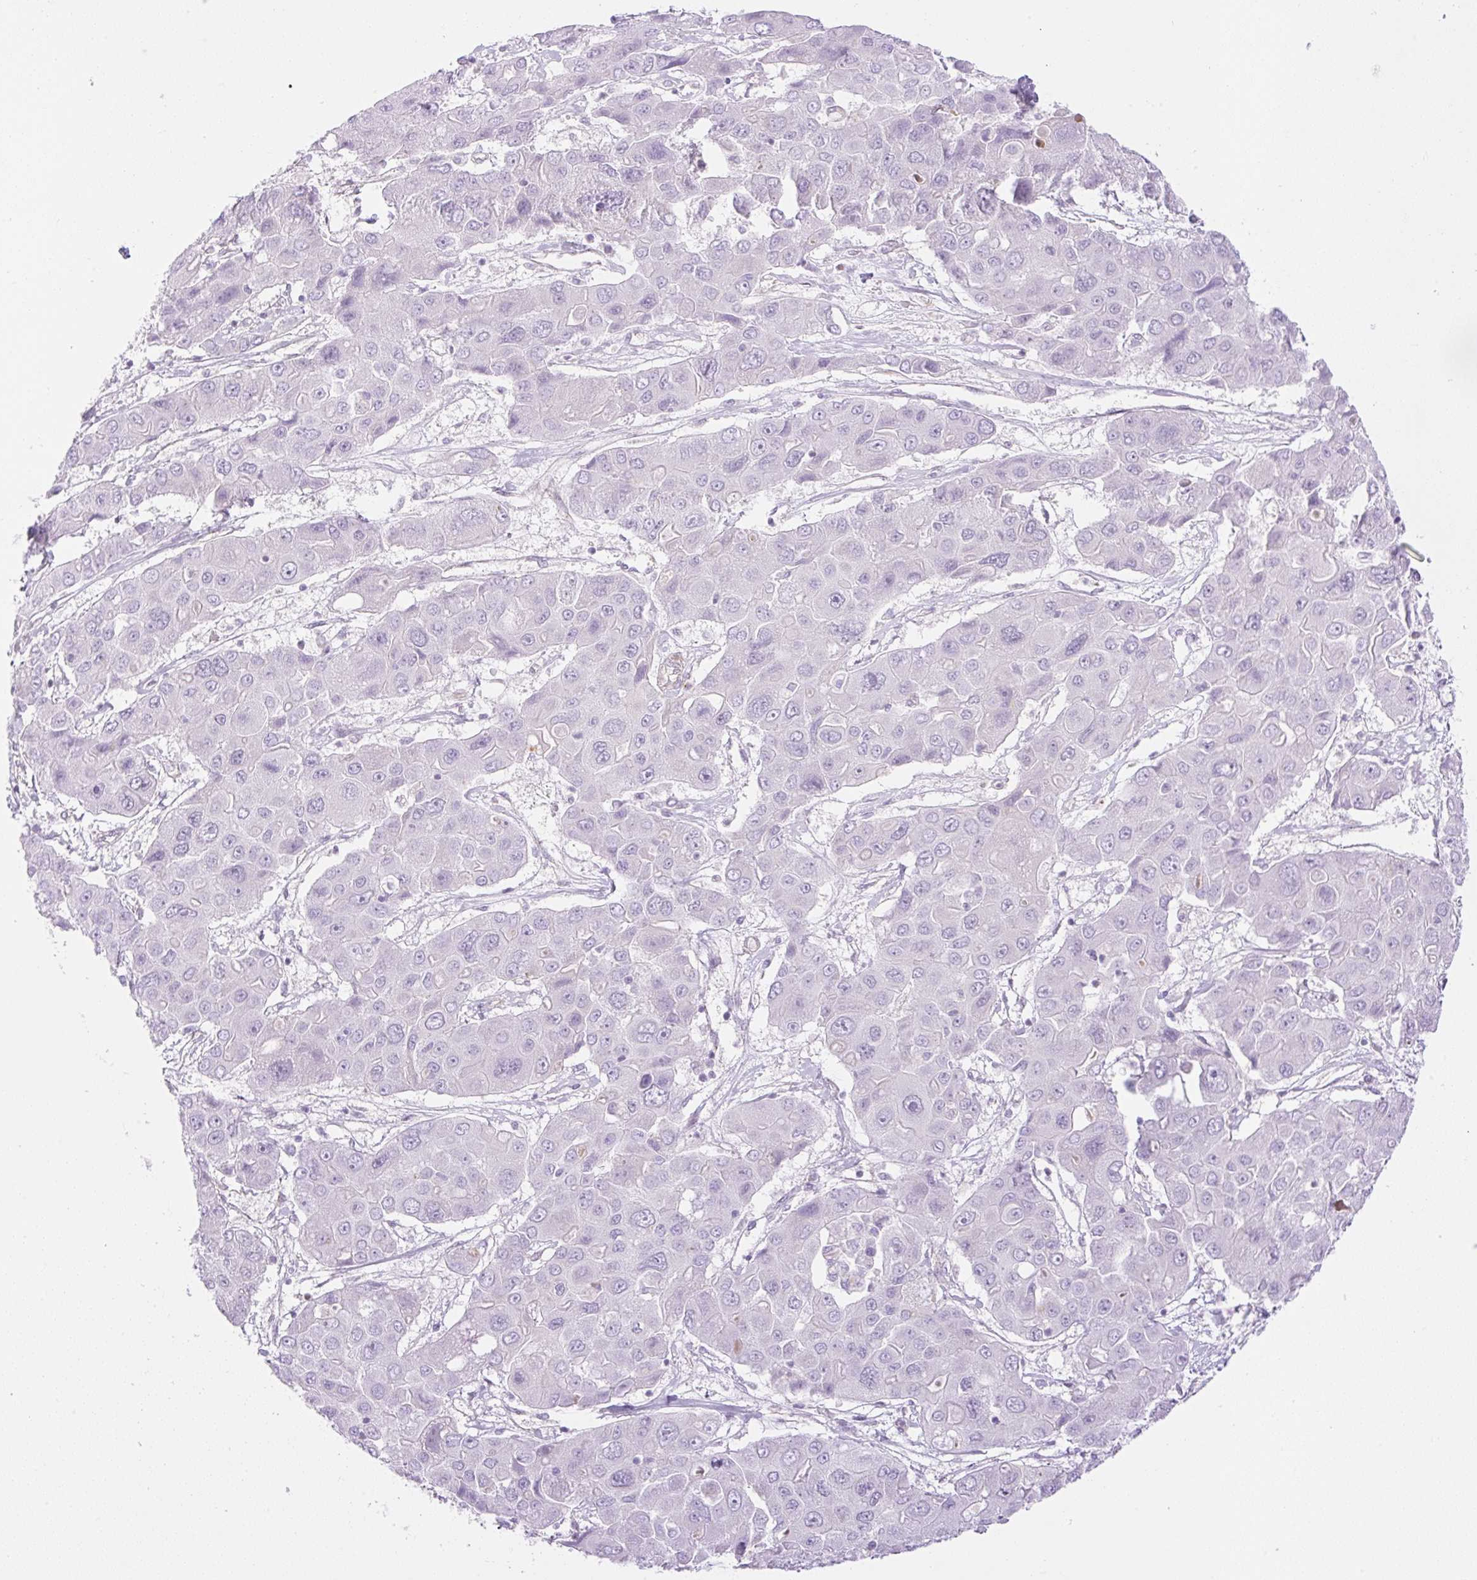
{"staining": {"intensity": "negative", "quantity": "none", "location": "none"}, "tissue": "liver cancer", "cell_type": "Tumor cells", "image_type": "cancer", "snomed": [{"axis": "morphology", "description": "Cholangiocarcinoma"}, {"axis": "topography", "description": "Liver"}], "caption": "Immunohistochemical staining of human liver cancer reveals no significant expression in tumor cells.", "gene": "EHD3", "patient": {"sex": "male", "age": 67}}